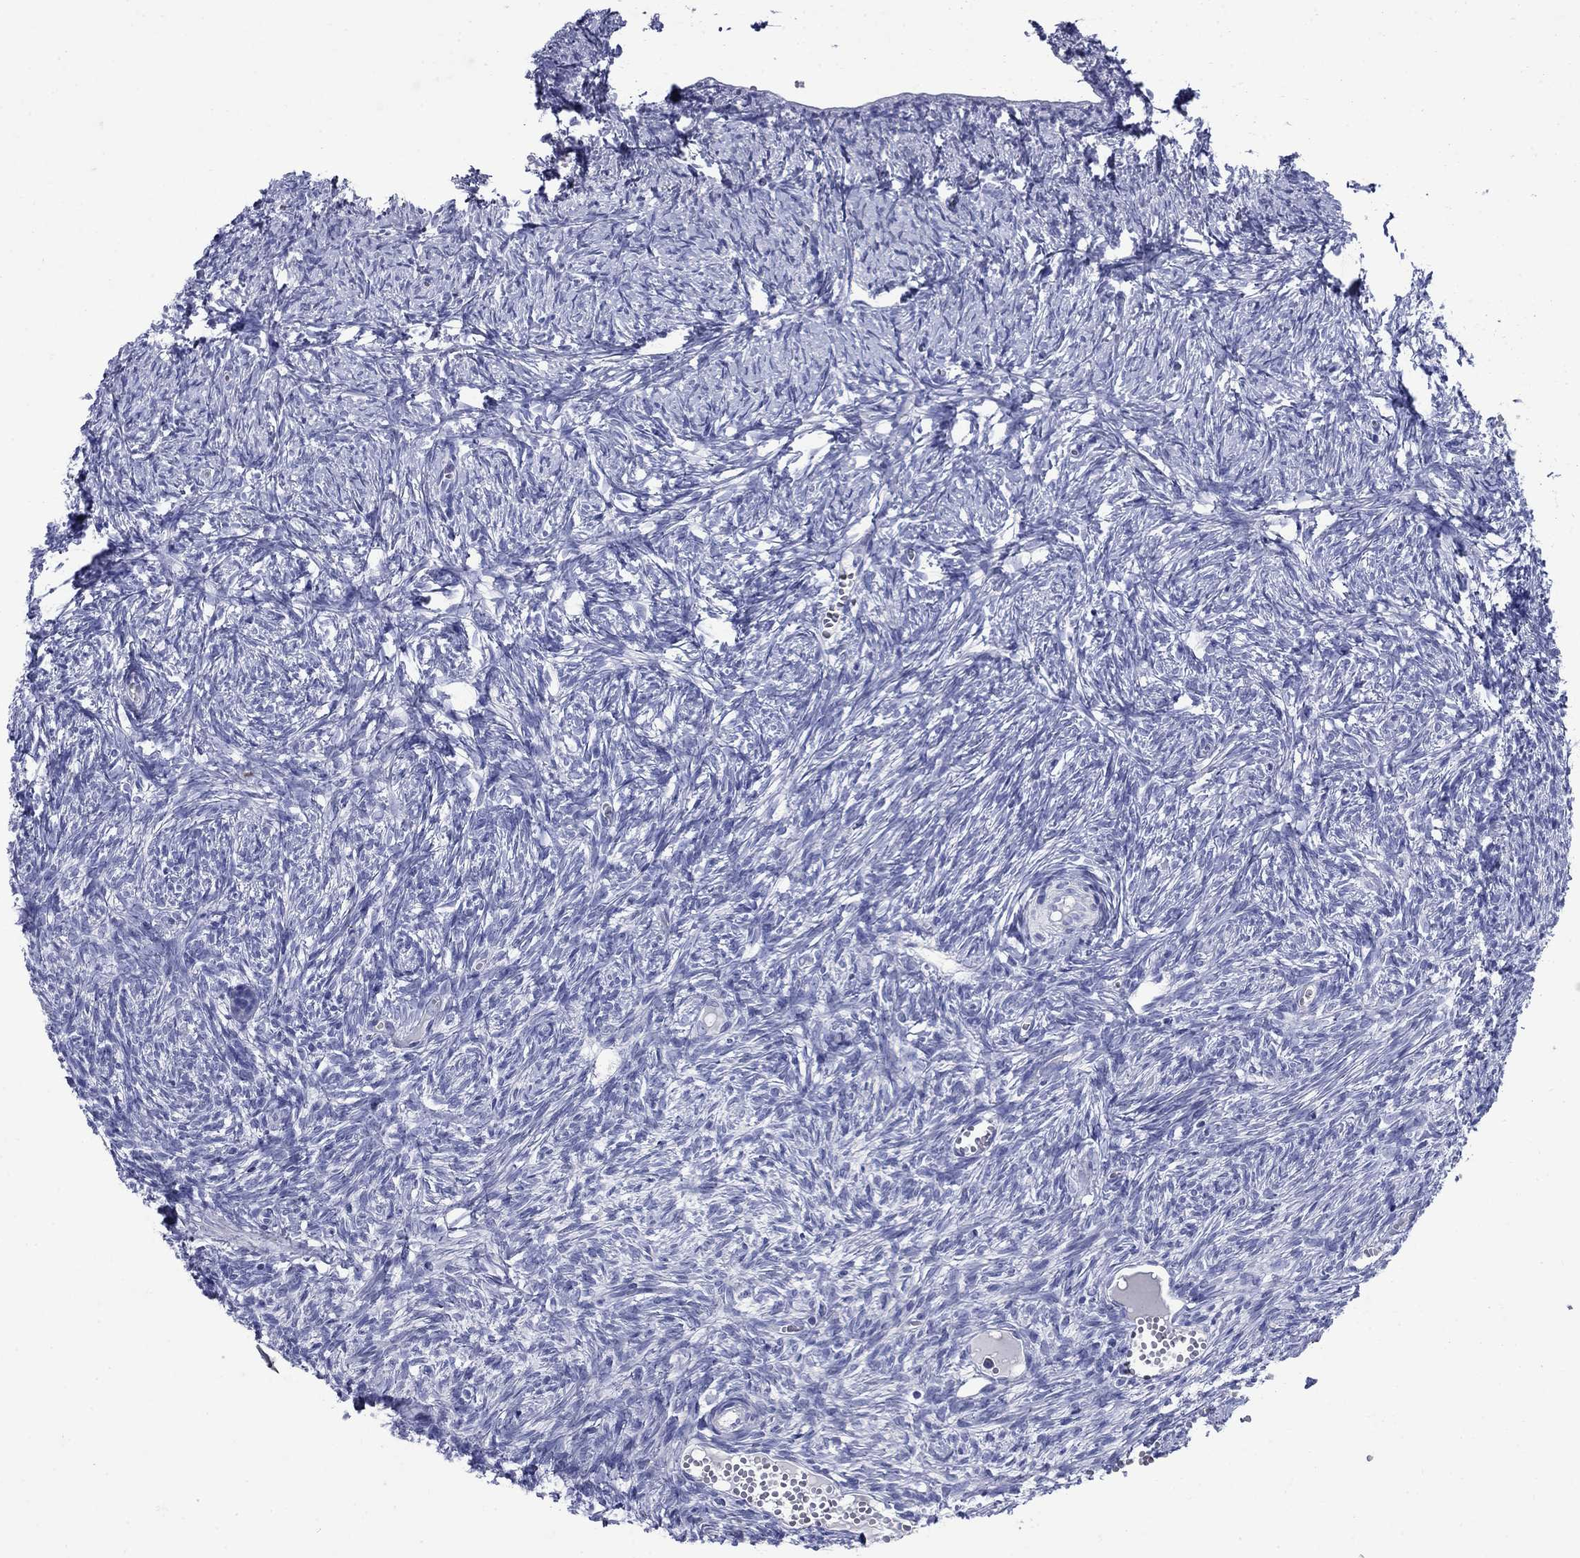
{"staining": {"intensity": "negative", "quantity": "none", "location": "none"}, "tissue": "ovary", "cell_type": "Ovarian stroma cells", "image_type": "normal", "snomed": [{"axis": "morphology", "description": "Normal tissue, NOS"}, {"axis": "topography", "description": "Ovary"}], "caption": "The micrograph demonstrates no staining of ovarian stroma cells in unremarkable ovary.", "gene": "CD1A", "patient": {"sex": "female", "age": 43}}